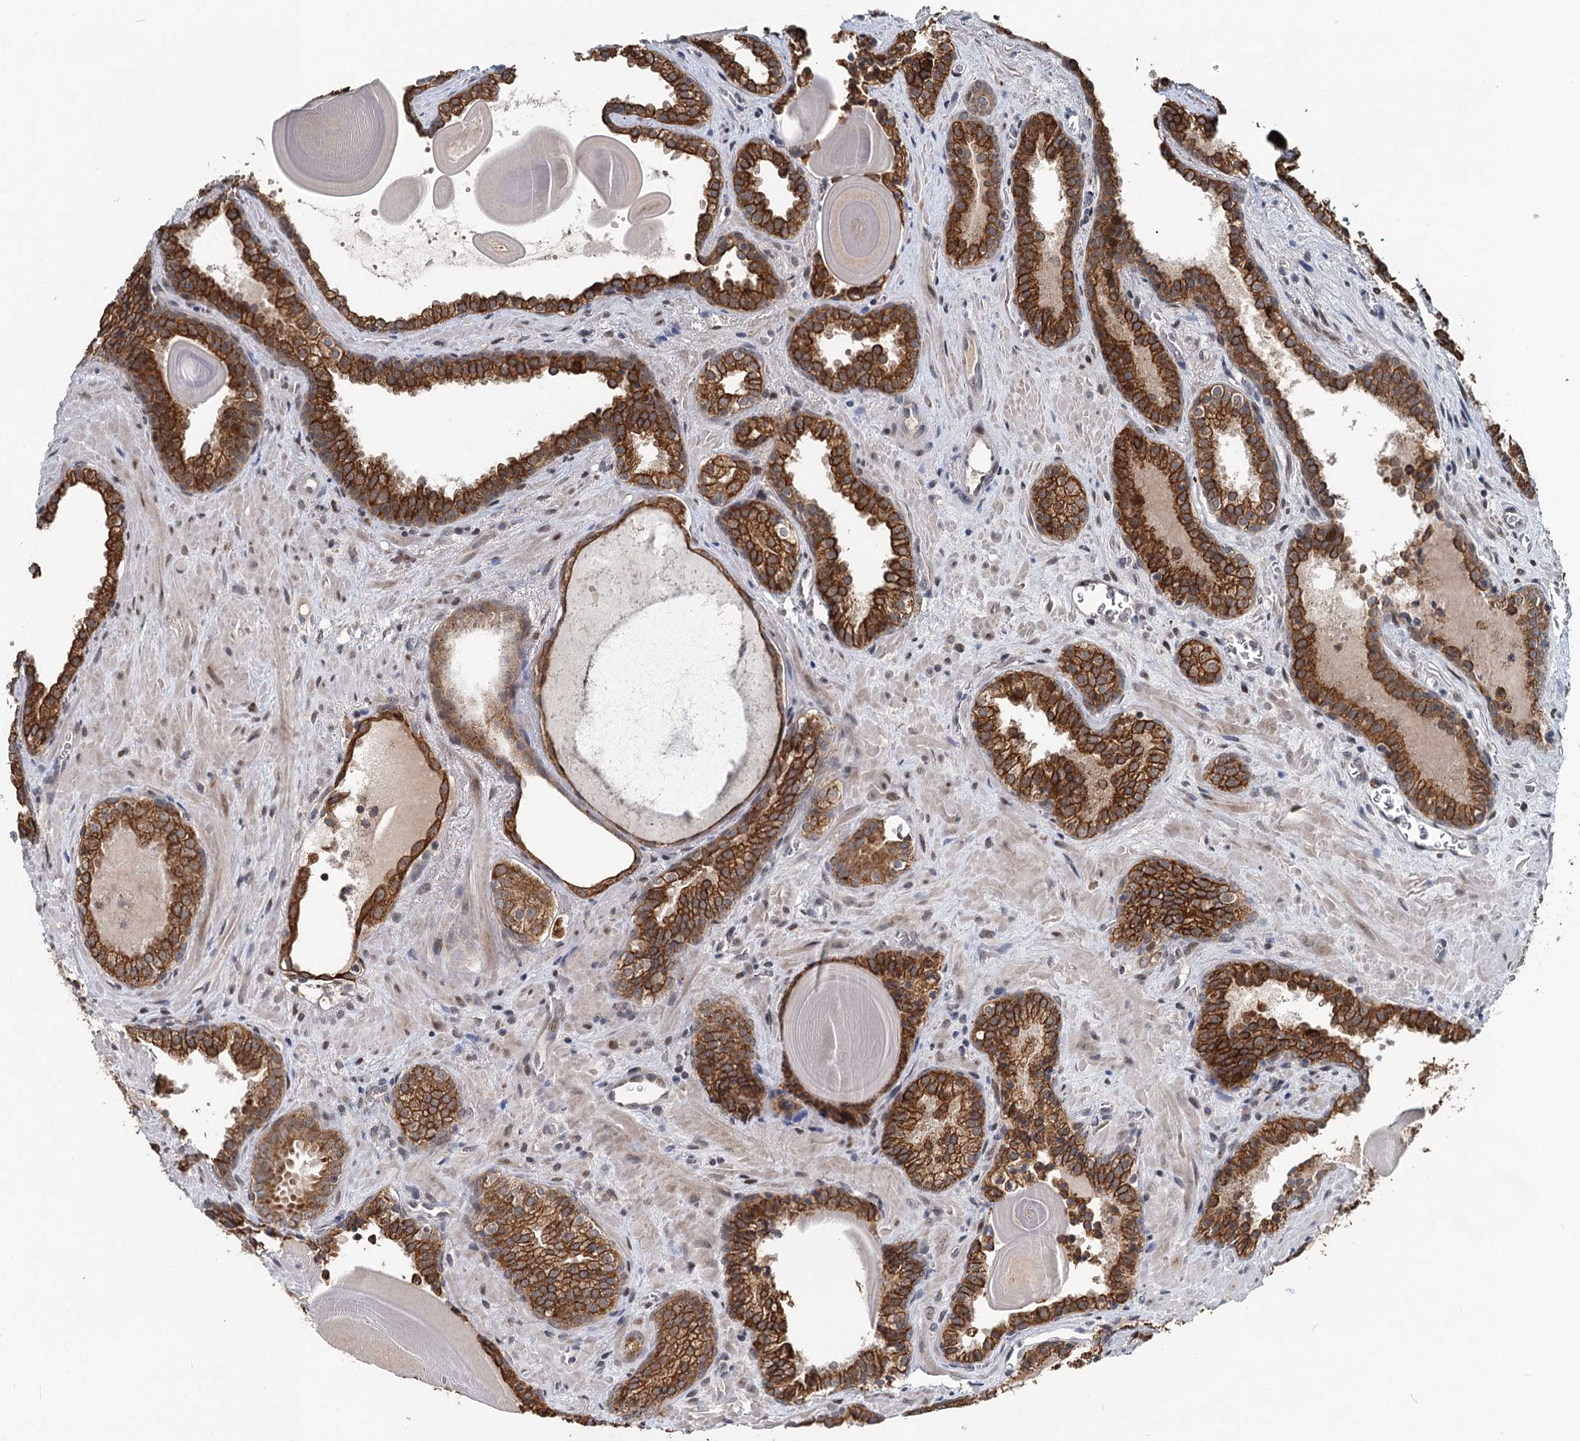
{"staining": {"intensity": "strong", "quantity": ">75%", "location": "cytoplasmic/membranous"}, "tissue": "prostate cancer", "cell_type": "Tumor cells", "image_type": "cancer", "snomed": [{"axis": "morphology", "description": "Adenocarcinoma, High grade"}, {"axis": "topography", "description": "Prostate"}], "caption": "Immunohistochemical staining of human high-grade adenocarcinoma (prostate) reveals strong cytoplasmic/membranous protein expression in about >75% of tumor cells.", "gene": "RITA1", "patient": {"sex": "male", "age": 66}}